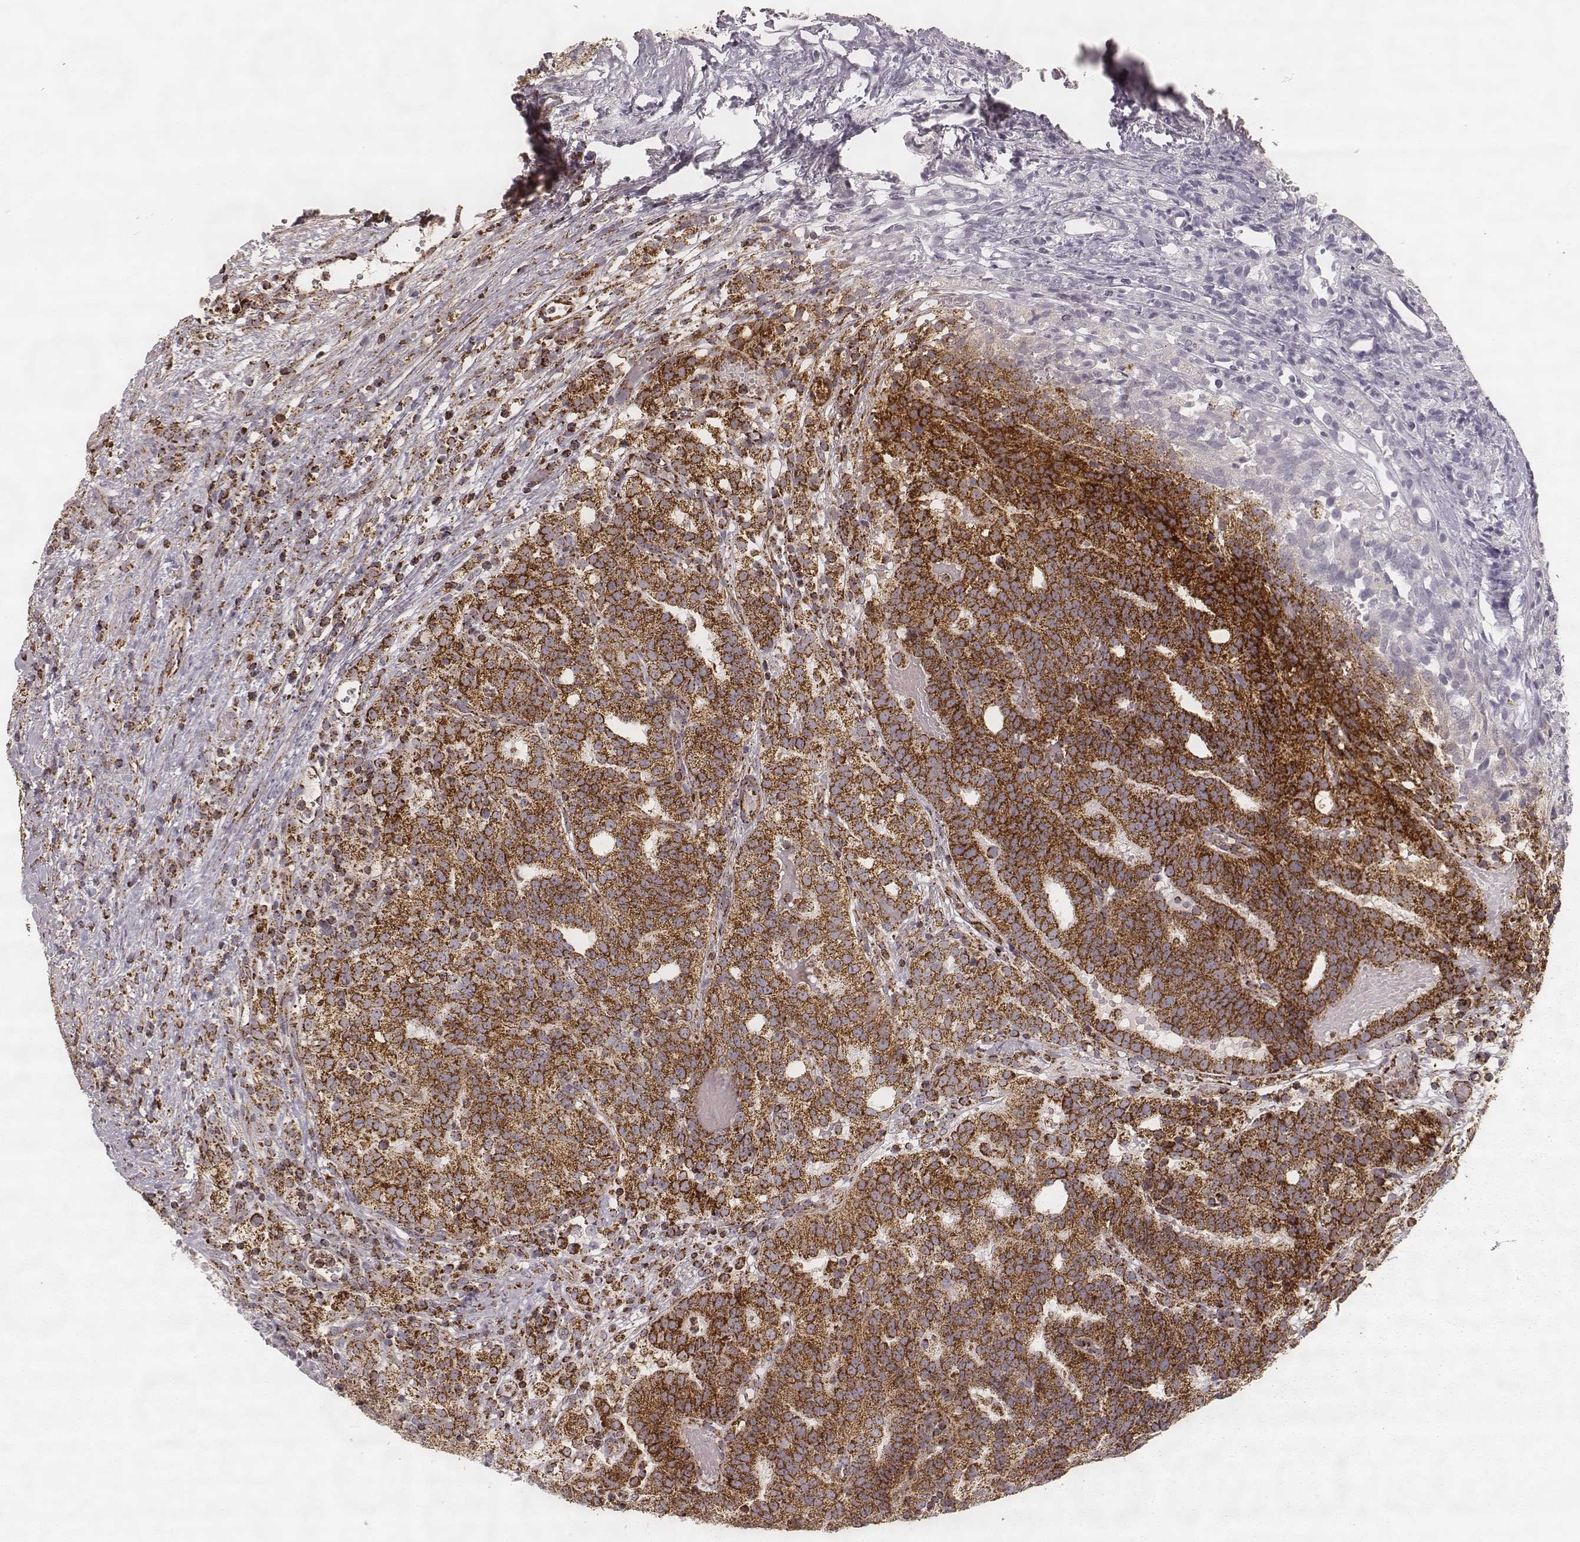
{"staining": {"intensity": "strong", "quantity": ">75%", "location": "cytoplasmic/membranous"}, "tissue": "prostate cancer", "cell_type": "Tumor cells", "image_type": "cancer", "snomed": [{"axis": "morphology", "description": "Adenocarcinoma, High grade"}, {"axis": "topography", "description": "Prostate"}], "caption": "The image shows a brown stain indicating the presence of a protein in the cytoplasmic/membranous of tumor cells in prostate high-grade adenocarcinoma.", "gene": "CS", "patient": {"sex": "male", "age": 53}}